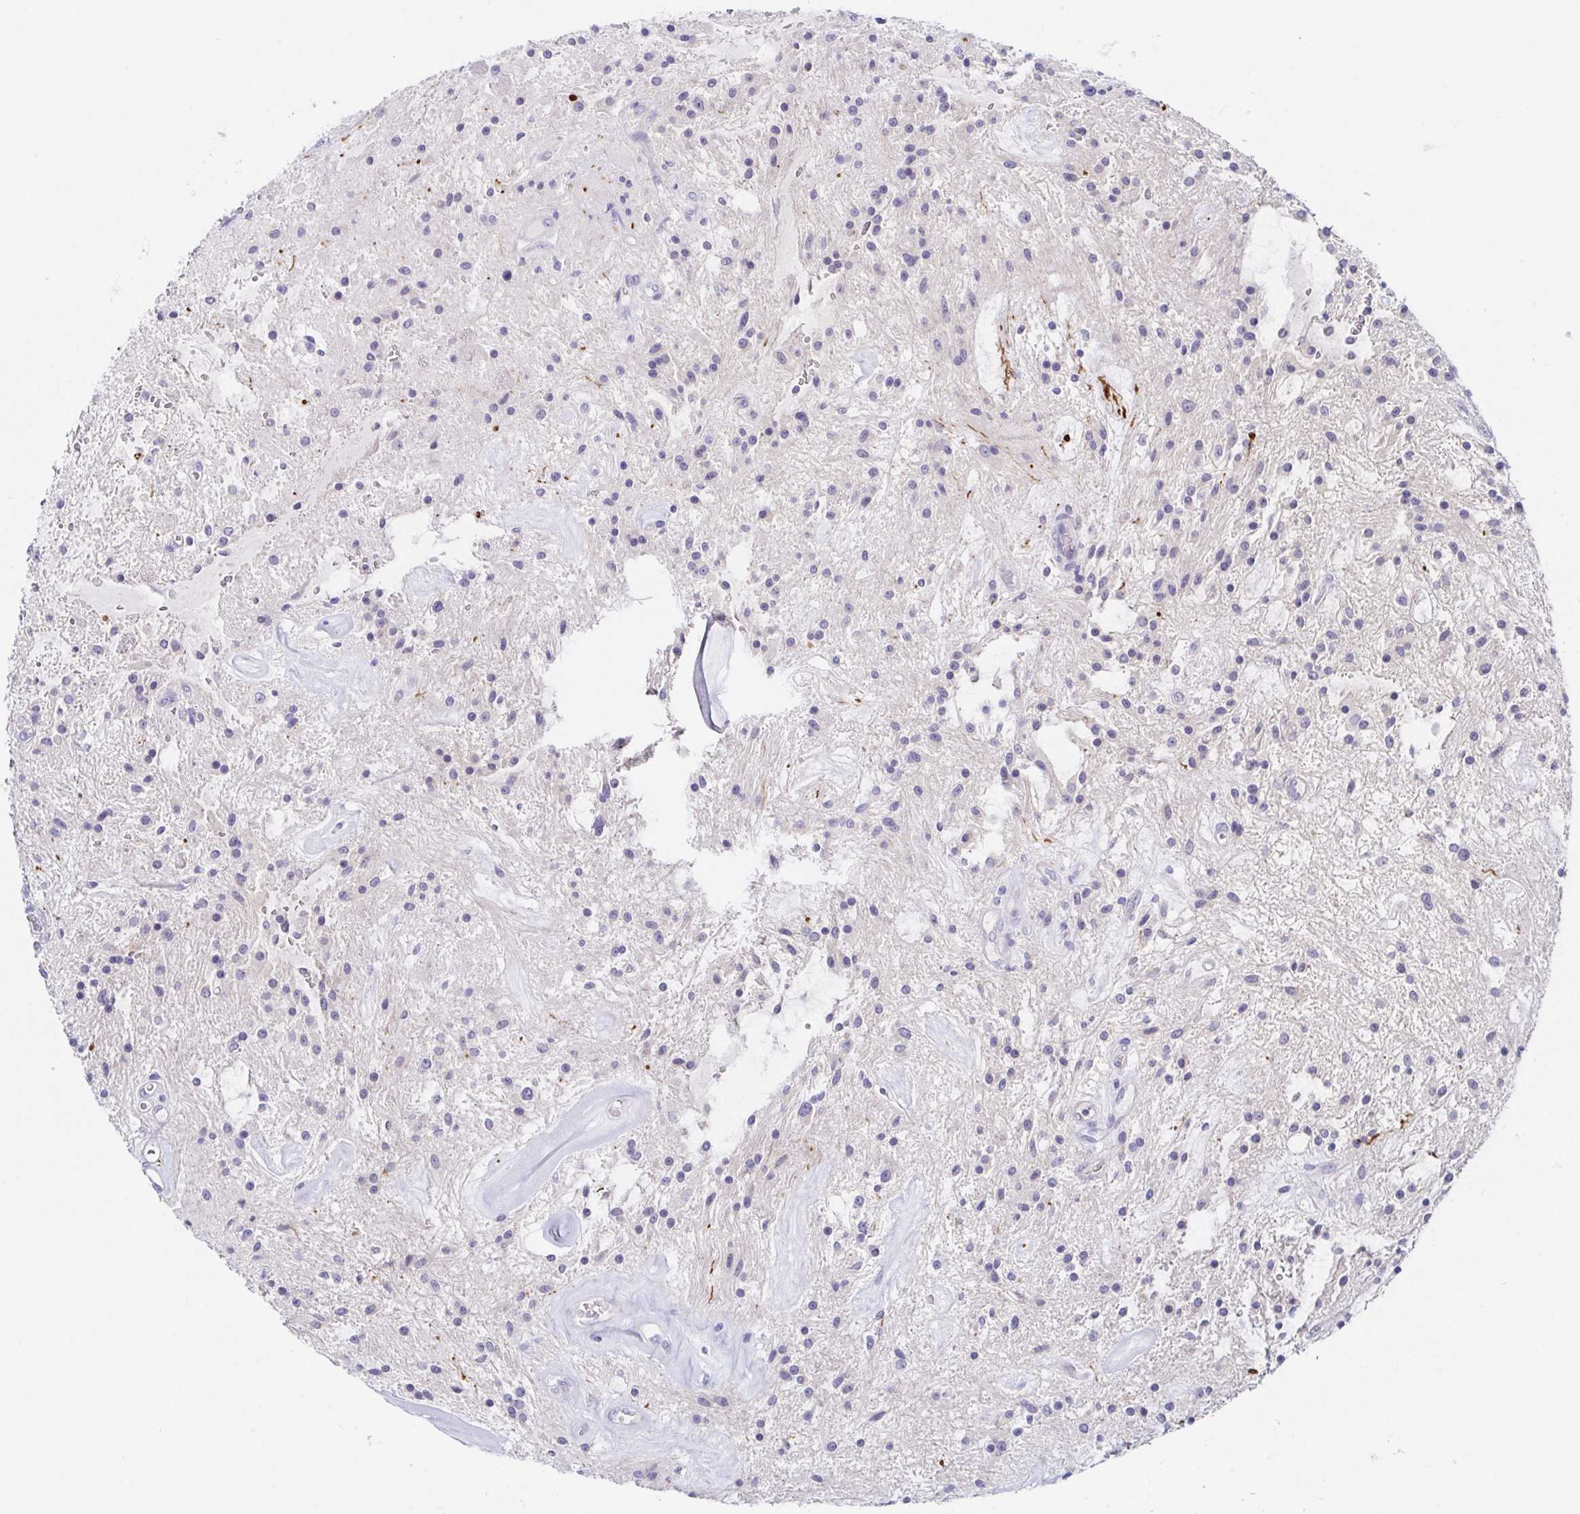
{"staining": {"intensity": "negative", "quantity": "none", "location": "none"}, "tissue": "glioma", "cell_type": "Tumor cells", "image_type": "cancer", "snomed": [{"axis": "morphology", "description": "Glioma, malignant, Low grade"}, {"axis": "topography", "description": "Cerebellum"}], "caption": "The immunohistochemistry photomicrograph has no significant expression in tumor cells of glioma tissue.", "gene": "HTR2A", "patient": {"sex": "female", "age": 14}}